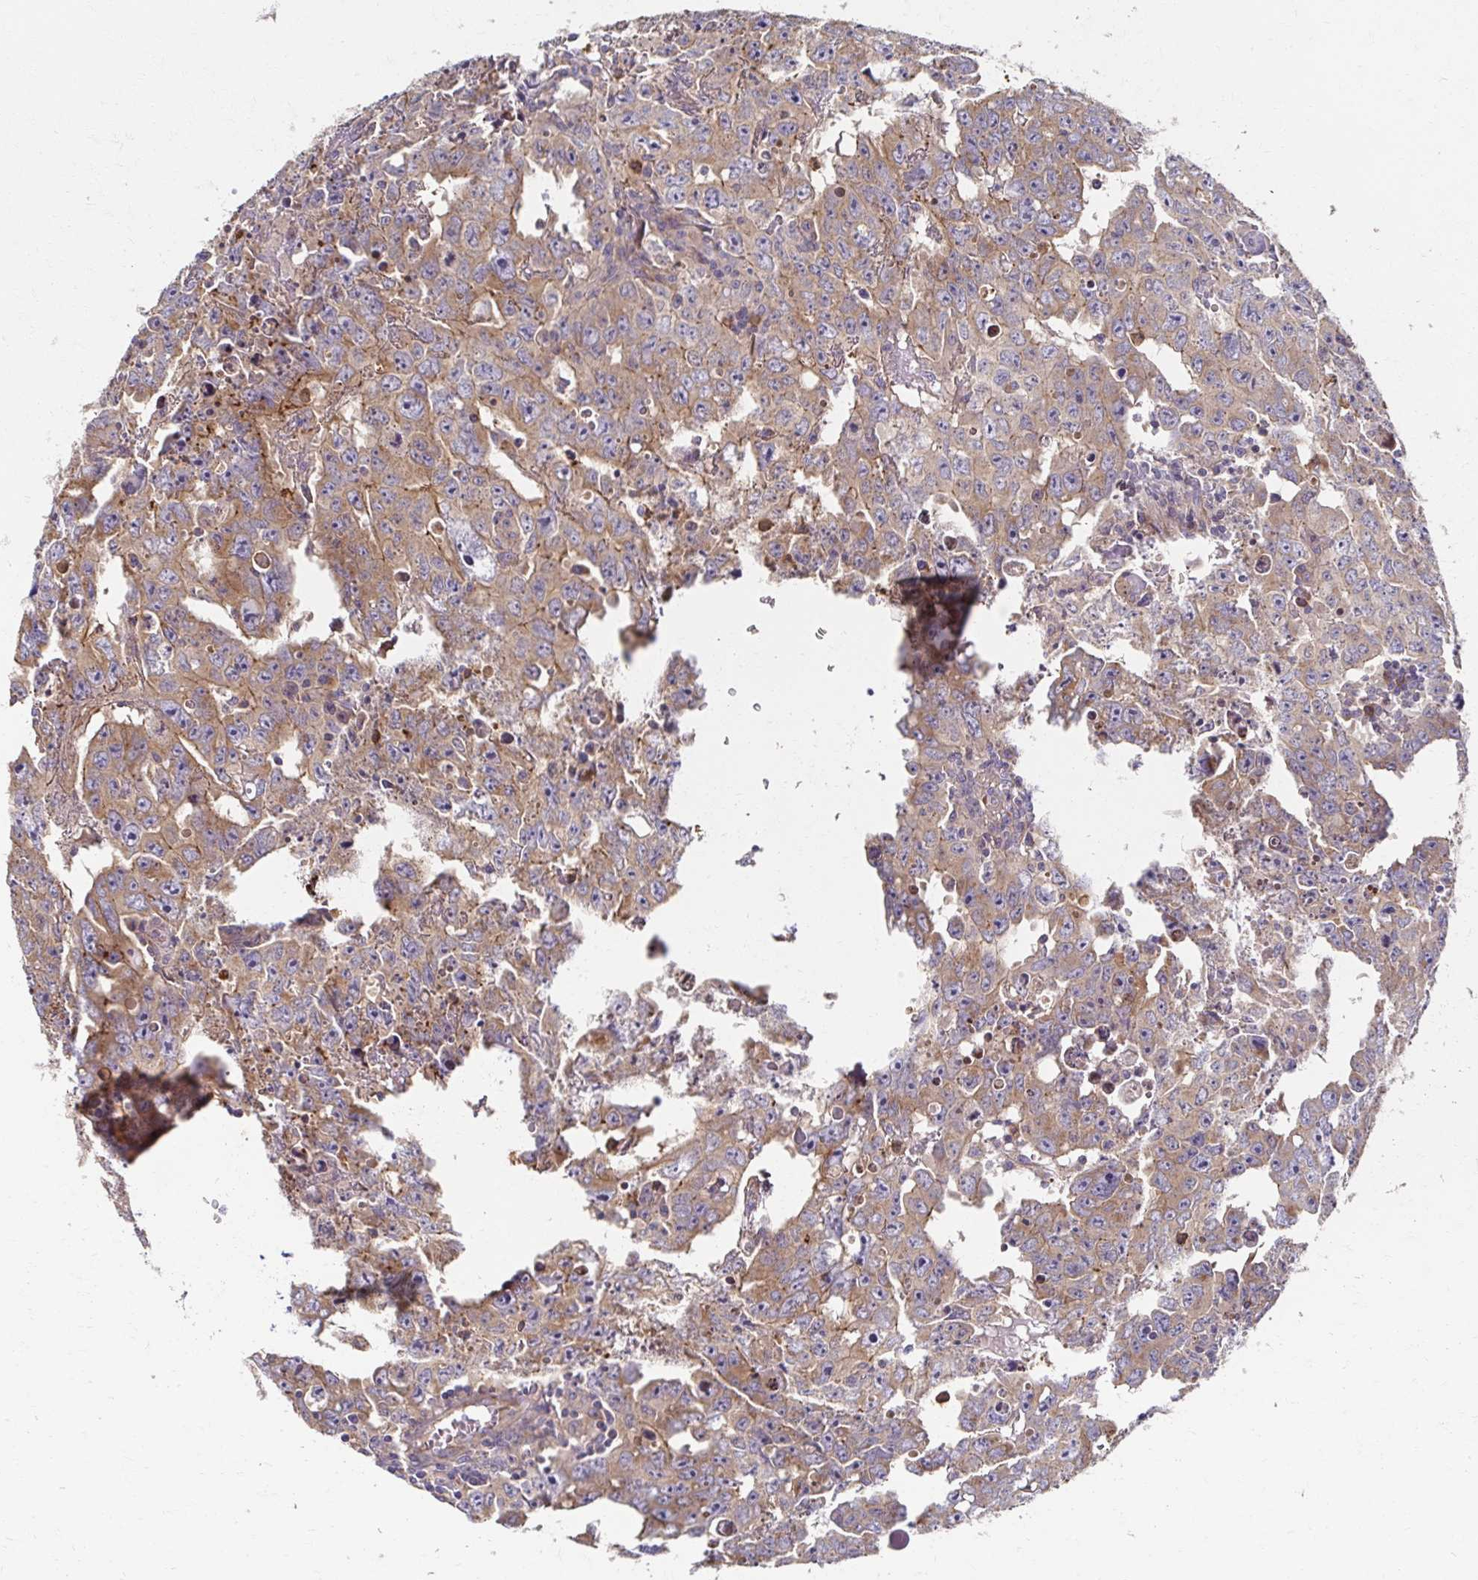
{"staining": {"intensity": "moderate", "quantity": ">75%", "location": "cytoplasmic/membranous"}, "tissue": "testis cancer", "cell_type": "Tumor cells", "image_type": "cancer", "snomed": [{"axis": "morphology", "description": "Carcinoma, Embryonal, NOS"}, {"axis": "topography", "description": "Testis"}], "caption": "Testis cancer tissue shows moderate cytoplasmic/membranous expression in approximately >75% of tumor cells, visualized by immunohistochemistry.", "gene": "SKA2", "patient": {"sex": "male", "age": 22}}